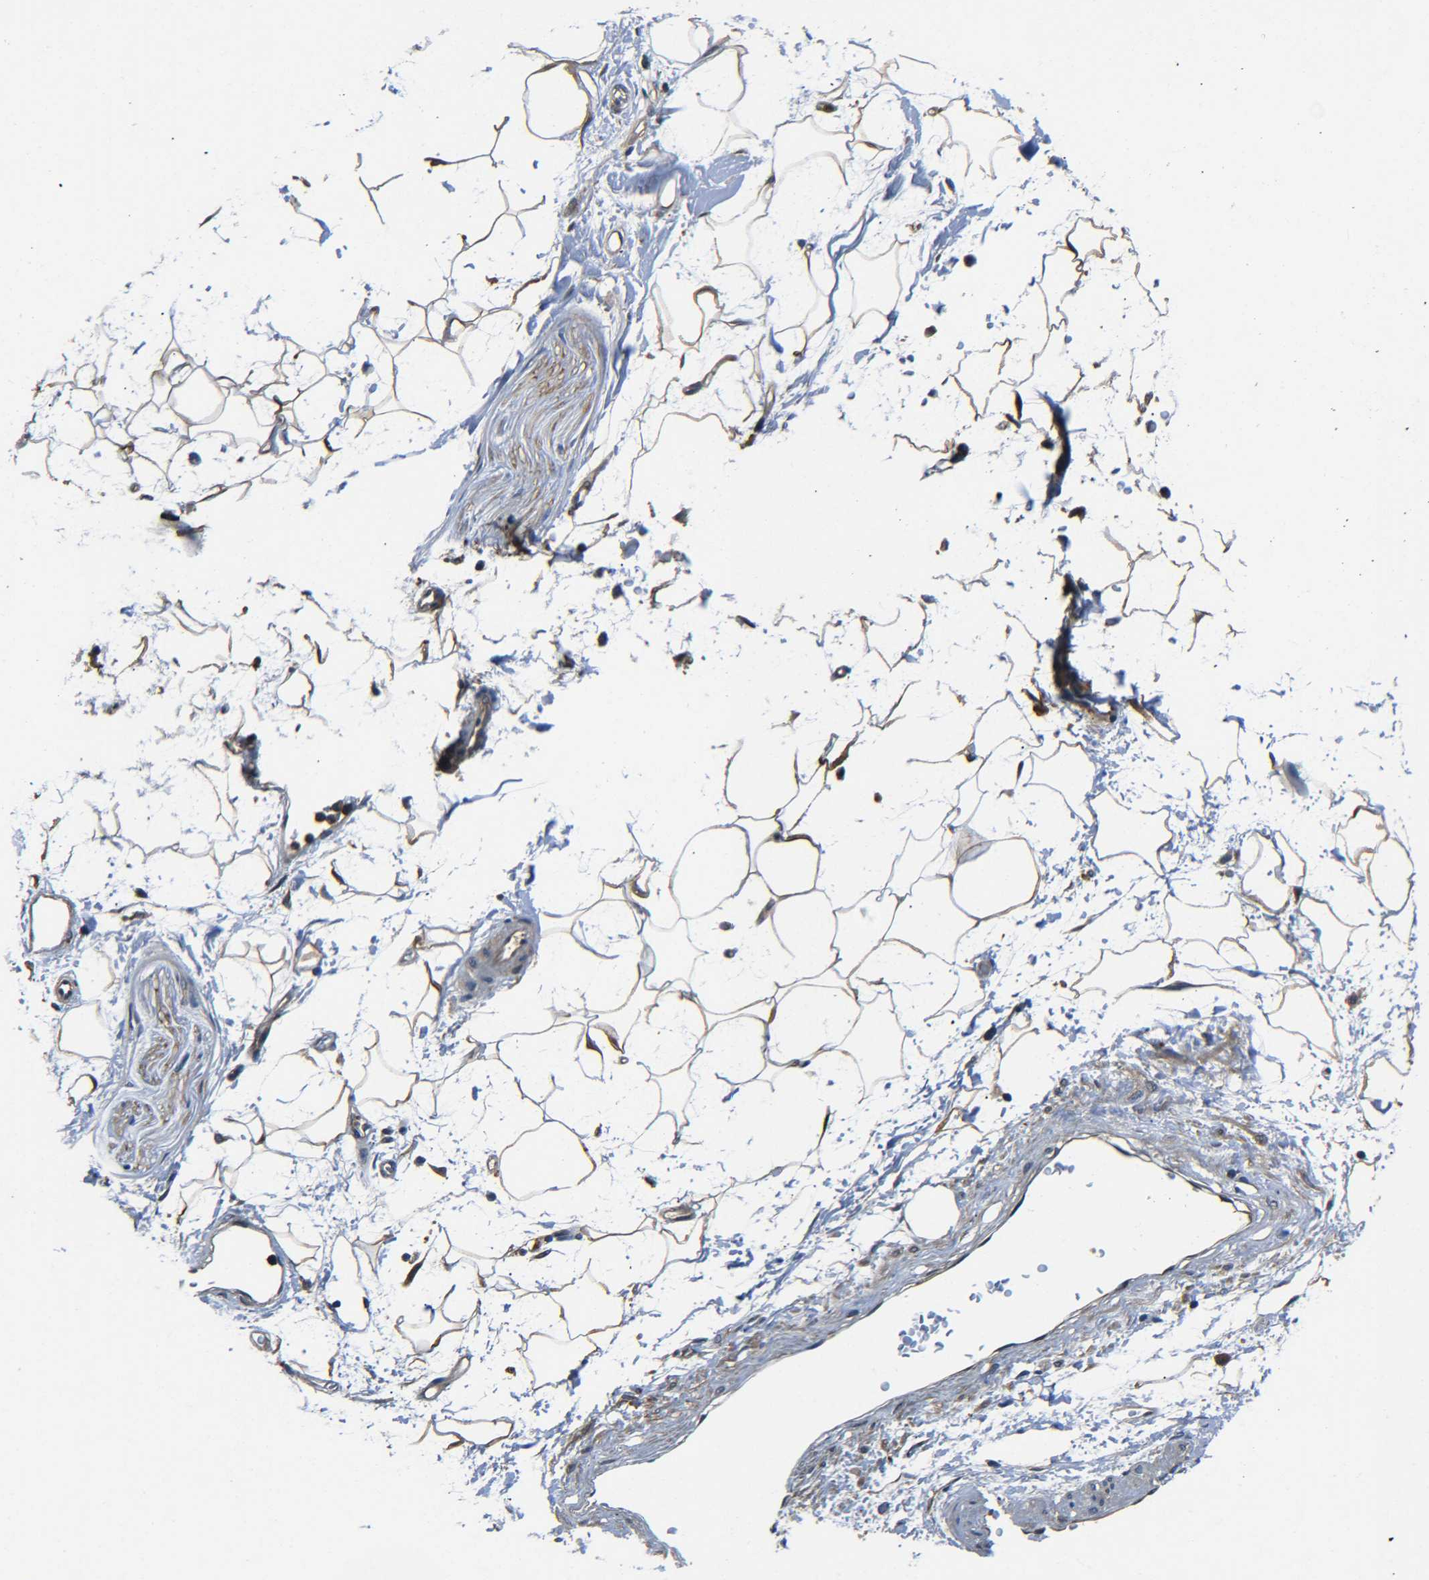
{"staining": {"intensity": "moderate", "quantity": ">75%", "location": "cytoplasmic/membranous"}, "tissue": "adipose tissue", "cell_type": "Adipocytes", "image_type": "normal", "snomed": [{"axis": "morphology", "description": "Normal tissue, NOS"}, {"axis": "topography", "description": "Soft tissue"}], "caption": "Protein staining shows moderate cytoplasmic/membranous expression in approximately >75% of adipocytes in normal adipose tissue. The staining is performed using DAB (3,3'-diaminobenzidine) brown chromogen to label protein expression. The nuclei are counter-stained blue using hematoxylin.", "gene": "PREB", "patient": {"sex": "male", "age": 72}}